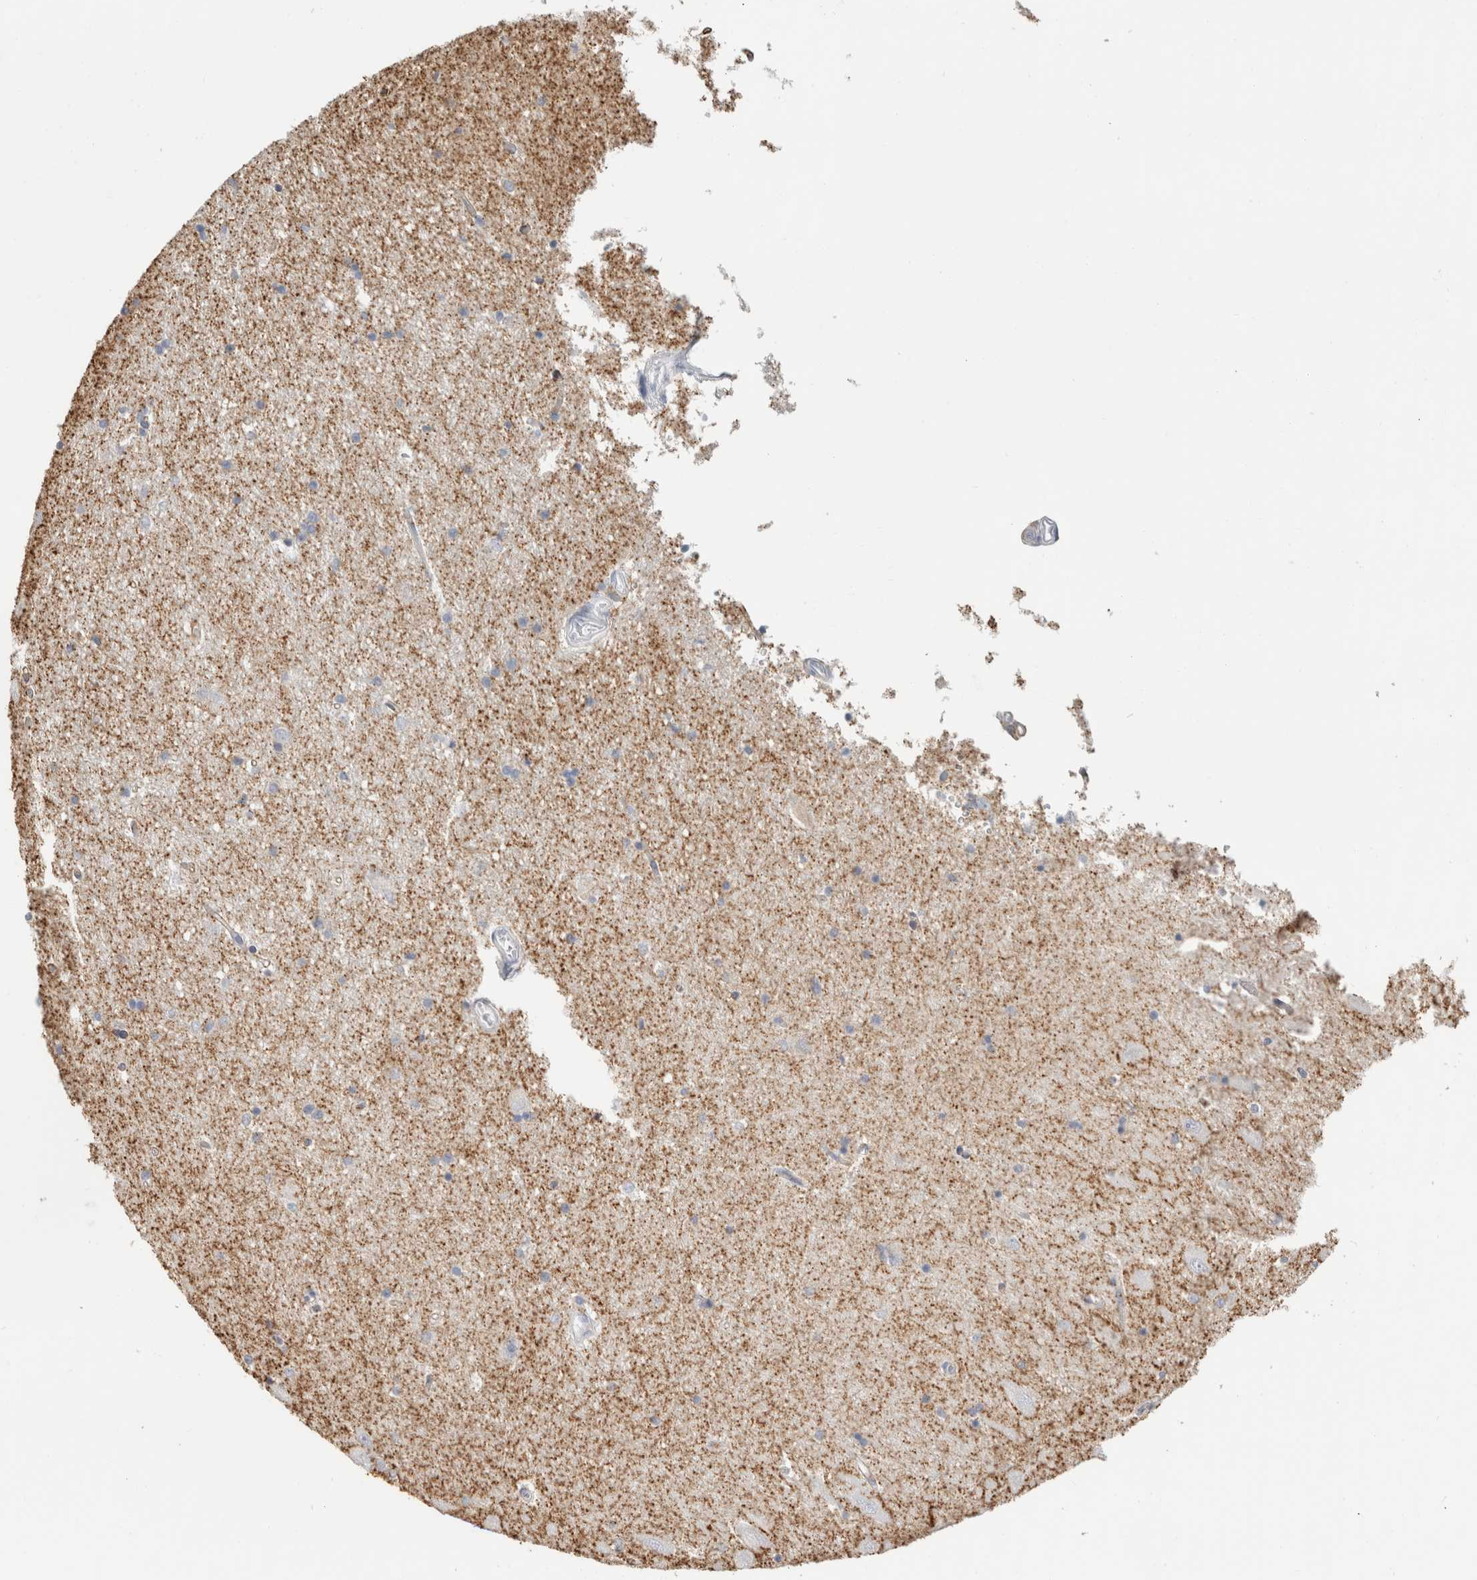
{"staining": {"intensity": "negative", "quantity": "none", "location": "none"}, "tissue": "hippocampus", "cell_type": "Glial cells", "image_type": "normal", "snomed": [{"axis": "morphology", "description": "Normal tissue, NOS"}, {"axis": "topography", "description": "Hippocampus"}], "caption": "Image shows no significant protein expression in glial cells of benign hippocampus.", "gene": "SLC6A1", "patient": {"sex": "male", "age": 45}}